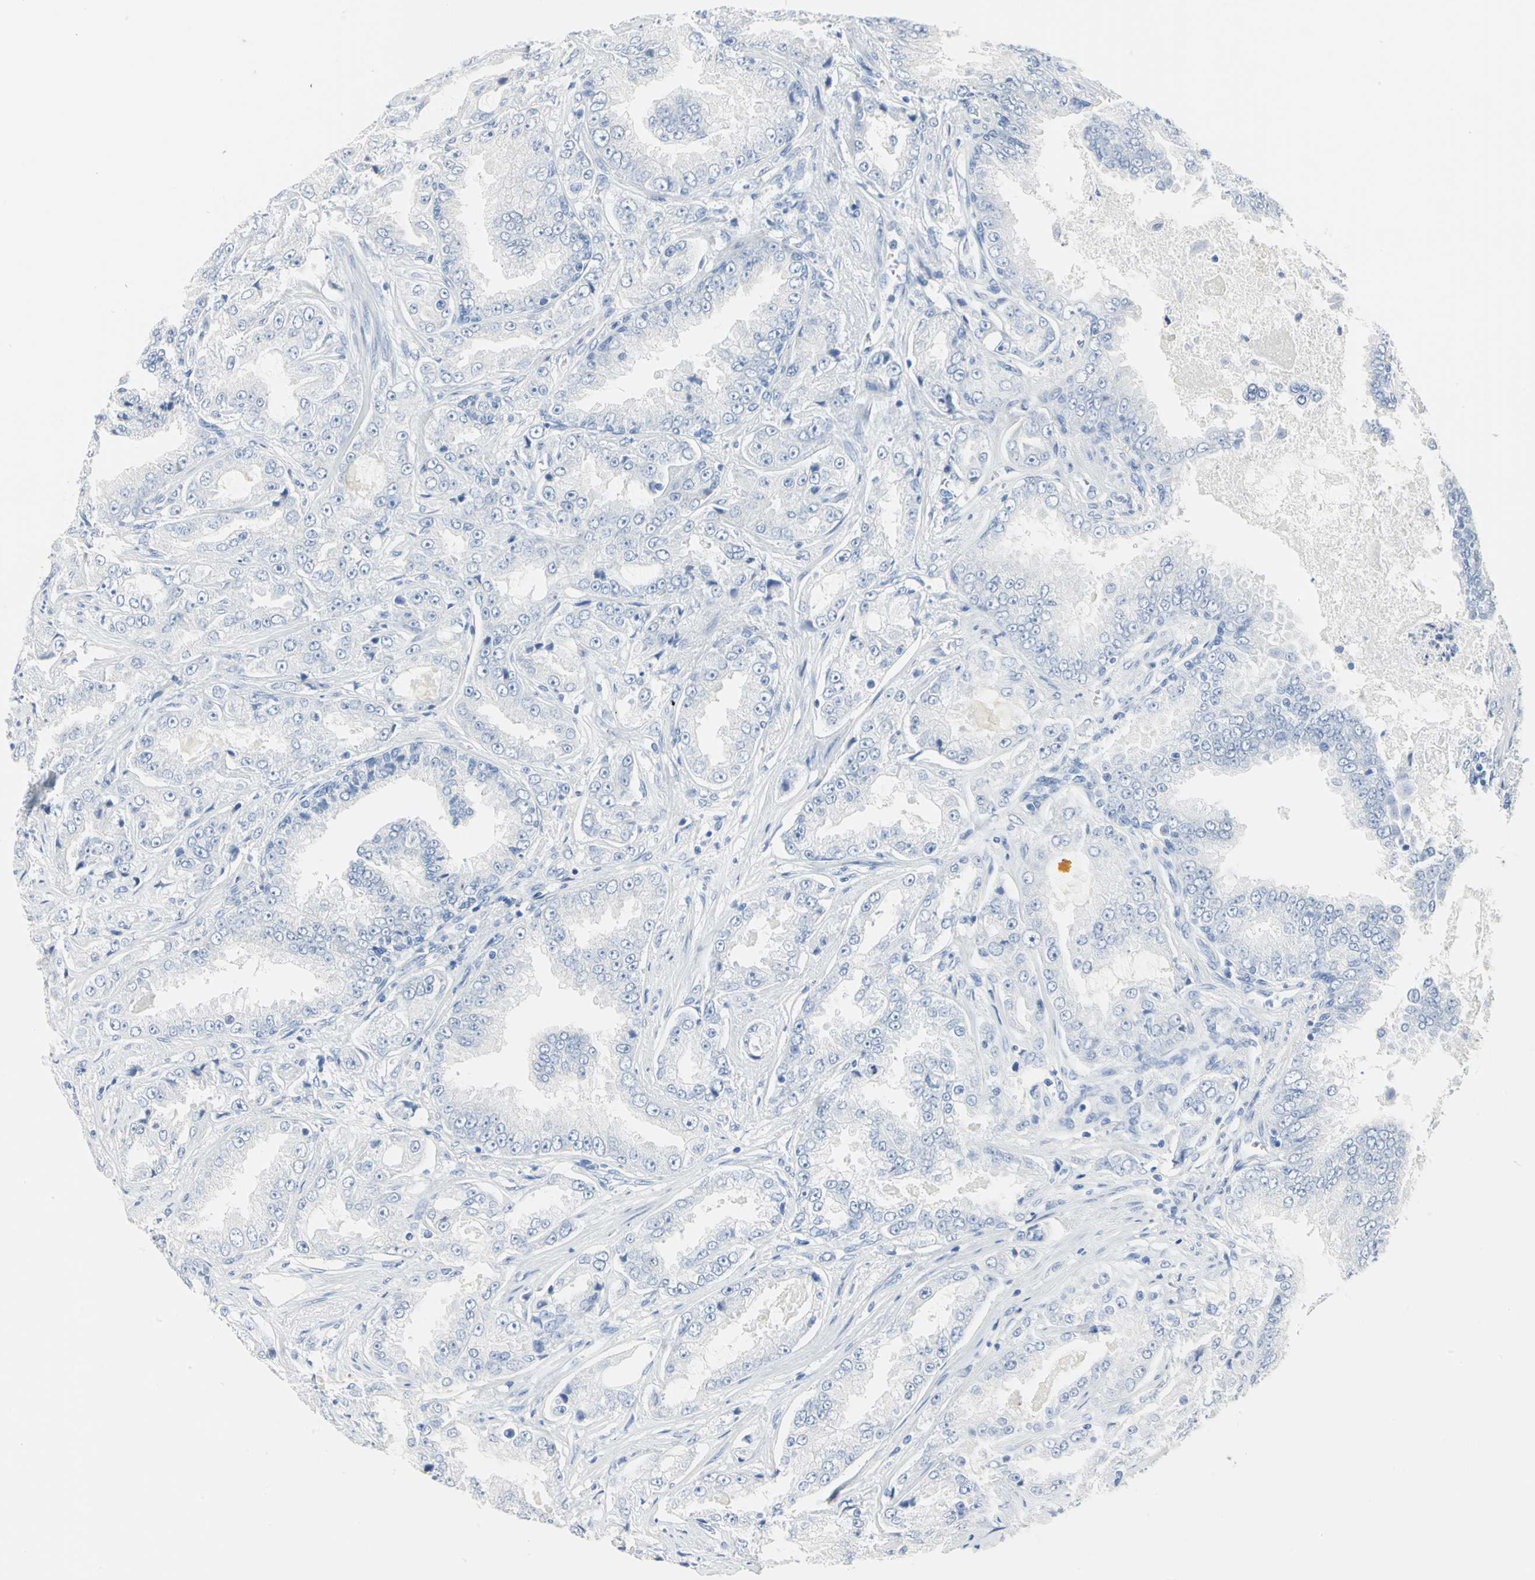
{"staining": {"intensity": "negative", "quantity": "none", "location": "none"}, "tissue": "prostate cancer", "cell_type": "Tumor cells", "image_type": "cancer", "snomed": [{"axis": "morphology", "description": "Adenocarcinoma, High grade"}, {"axis": "topography", "description": "Prostate"}], "caption": "Tumor cells are negative for brown protein staining in prostate adenocarcinoma (high-grade).", "gene": "CA3", "patient": {"sex": "male", "age": 73}}